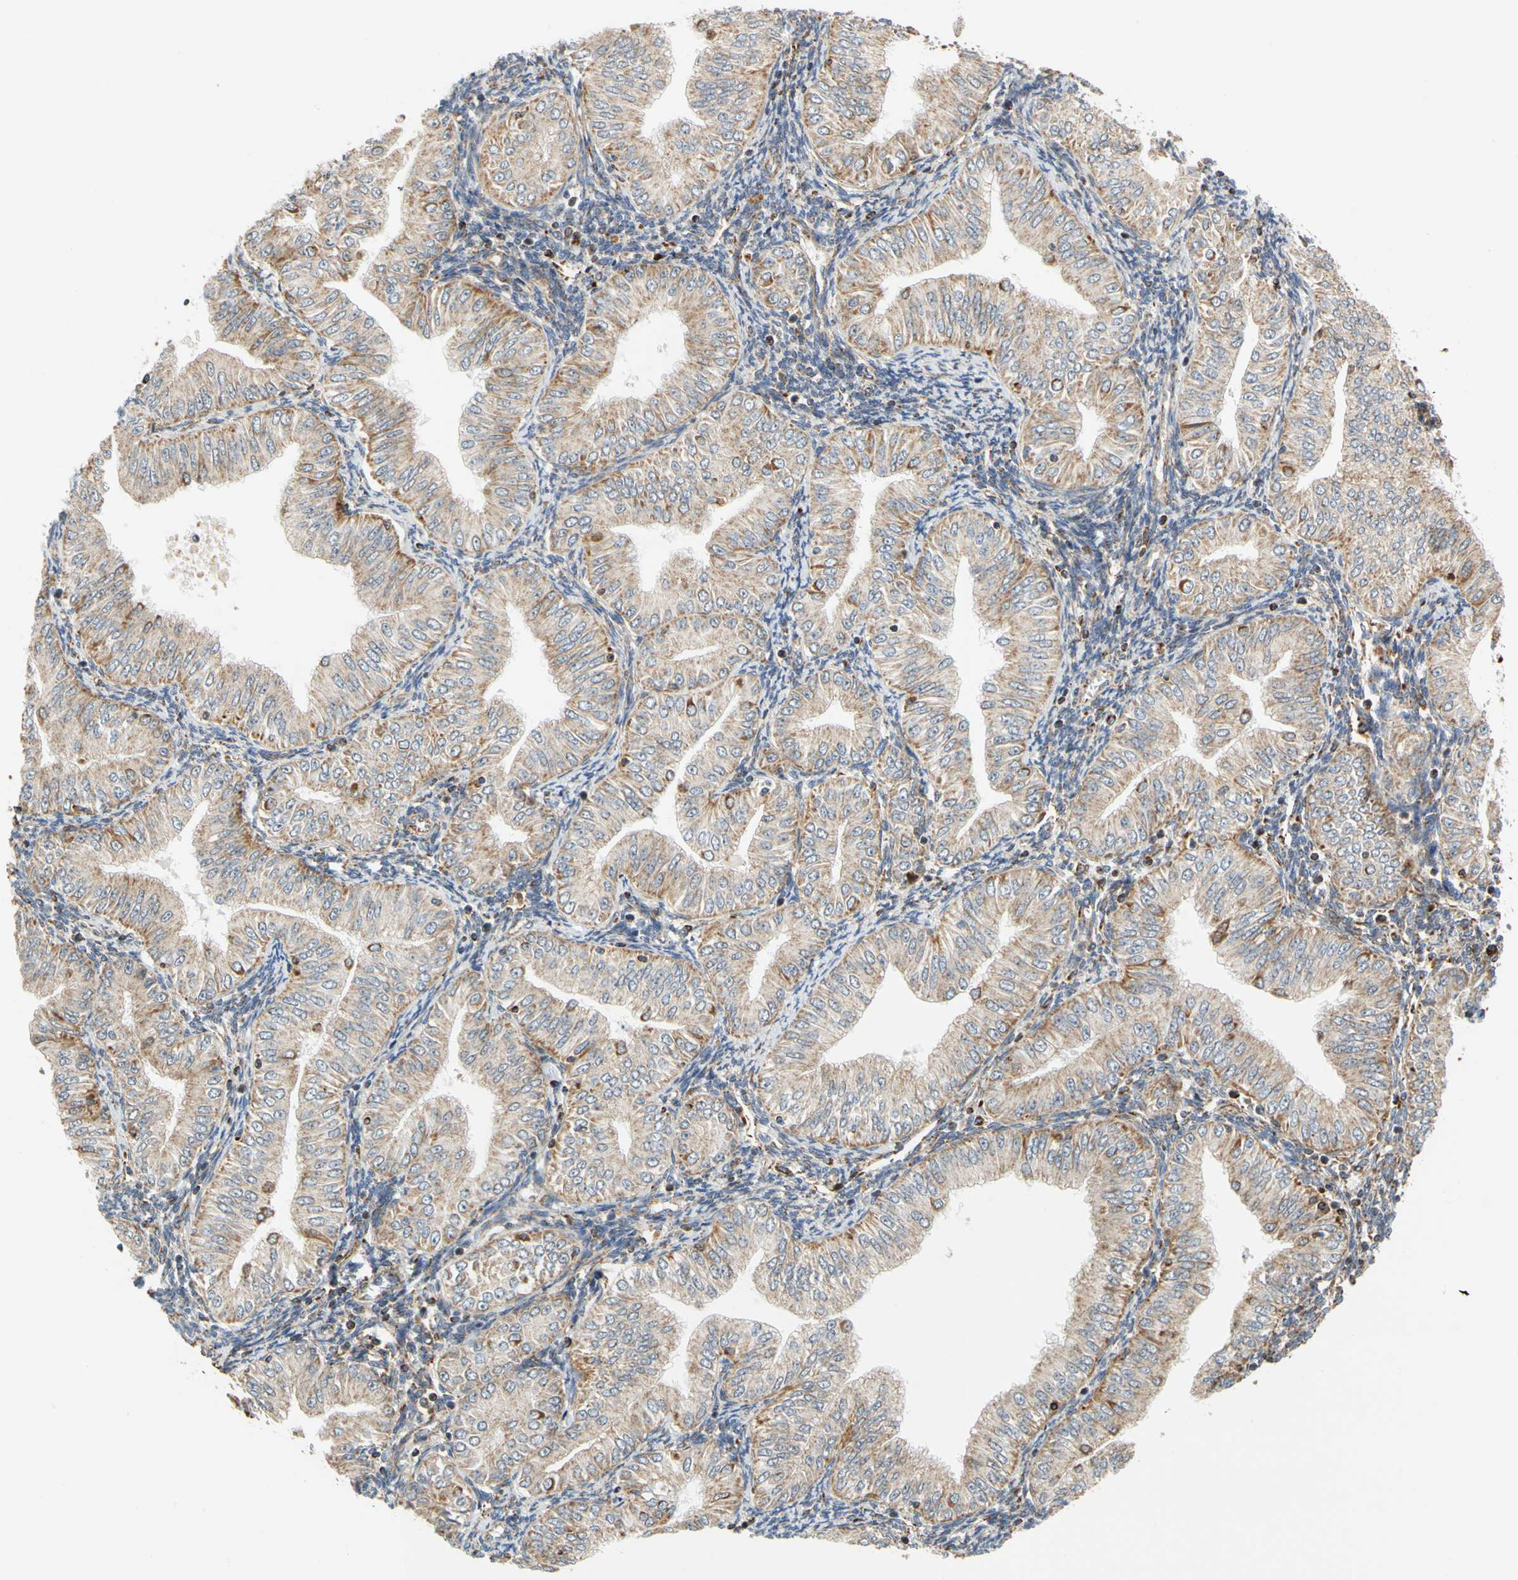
{"staining": {"intensity": "weak", "quantity": ">75%", "location": "cytoplasmic/membranous"}, "tissue": "endometrial cancer", "cell_type": "Tumor cells", "image_type": "cancer", "snomed": [{"axis": "morphology", "description": "Normal tissue, NOS"}, {"axis": "morphology", "description": "Adenocarcinoma, NOS"}, {"axis": "topography", "description": "Endometrium"}], "caption": "Immunohistochemical staining of endometrial adenocarcinoma shows low levels of weak cytoplasmic/membranous protein expression in about >75% of tumor cells.", "gene": "SFXN3", "patient": {"sex": "female", "age": 53}}